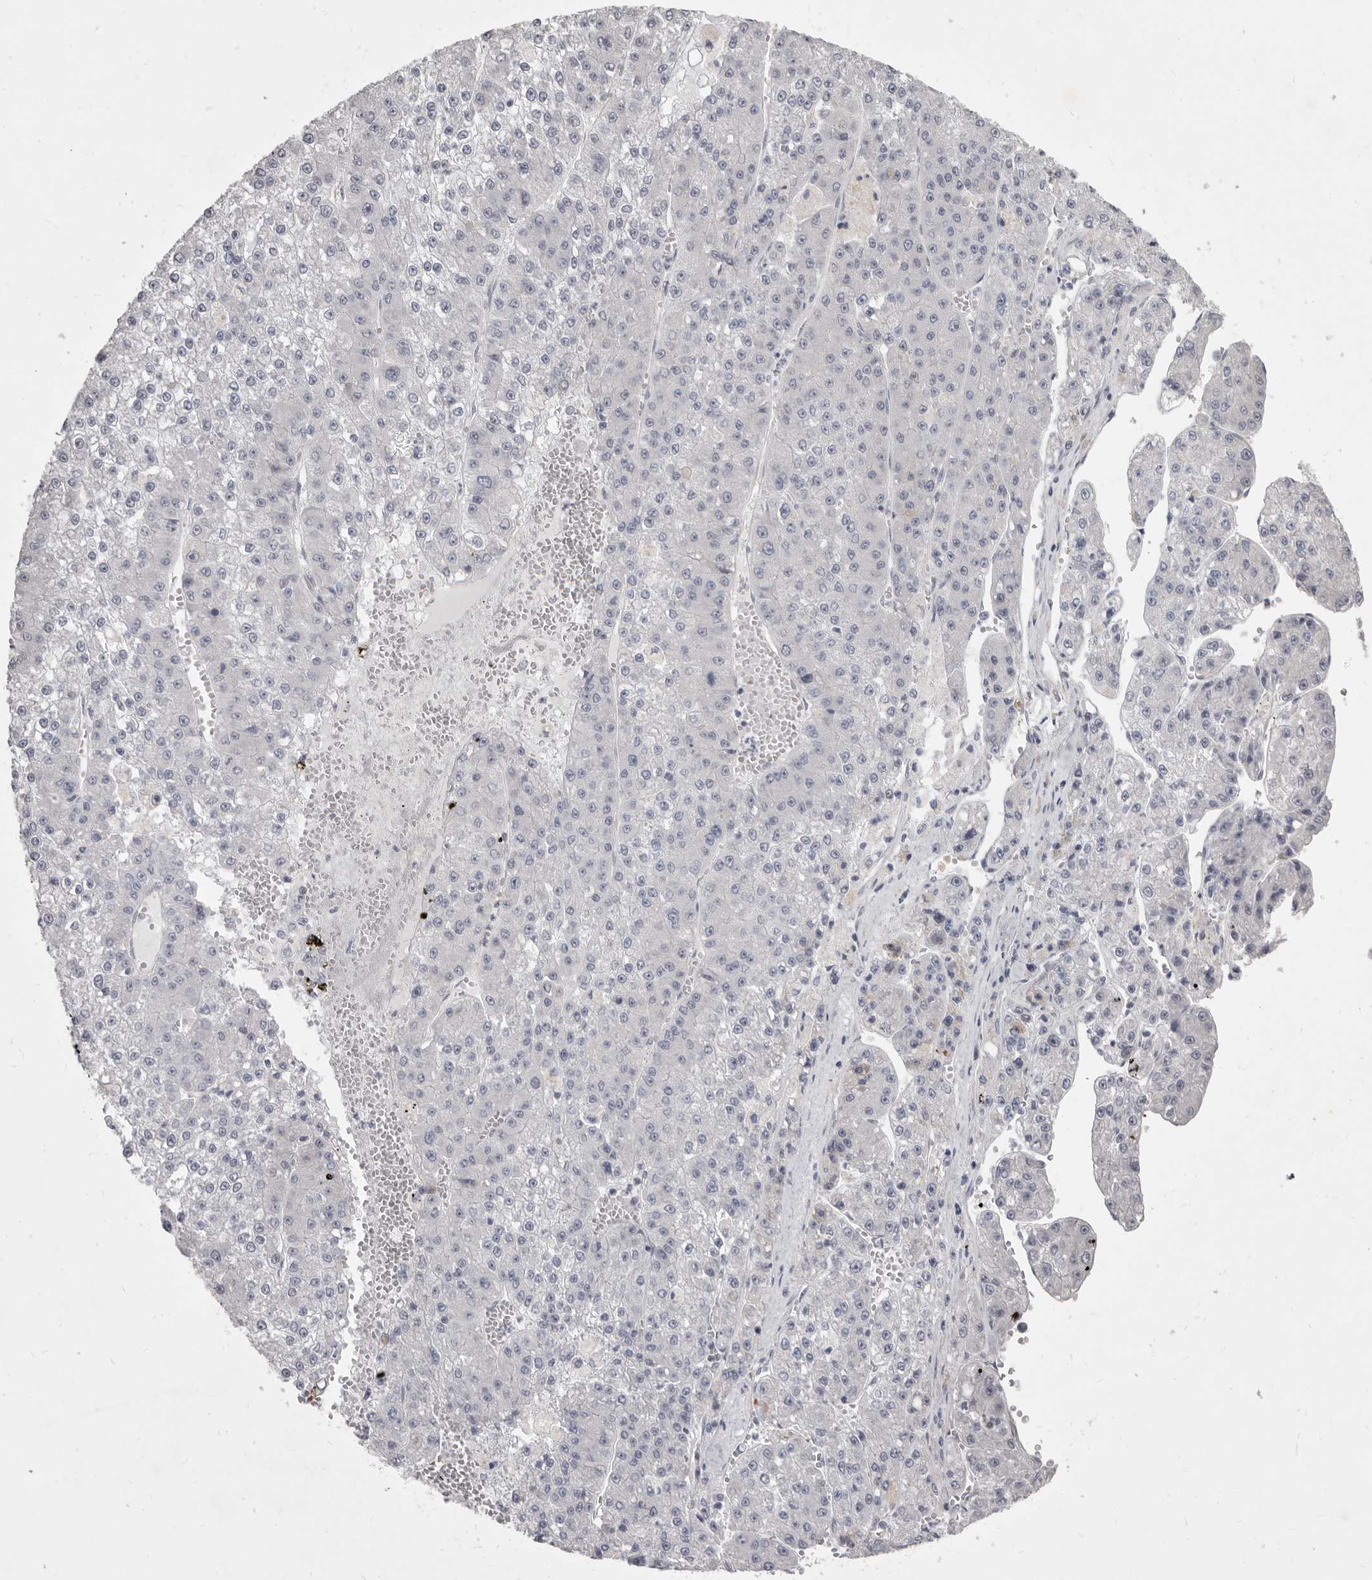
{"staining": {"intensity": "negative", "quantity": "none", "location": "none"}, "tissue": "liver cancer", "cell_type": "Tumor cells", "image_type": "cancer", "snomed": [{"axis": "morphology", "description": "Carcinoma, Hepatocellular, NOS"}, {"axis": "topography", "description": "Liver"}], "caption": "Tumor cells are negative for protein expression in human liver cancer.", "gene": "GSK3B", "patient": {"sex": "female", "age": 73}}